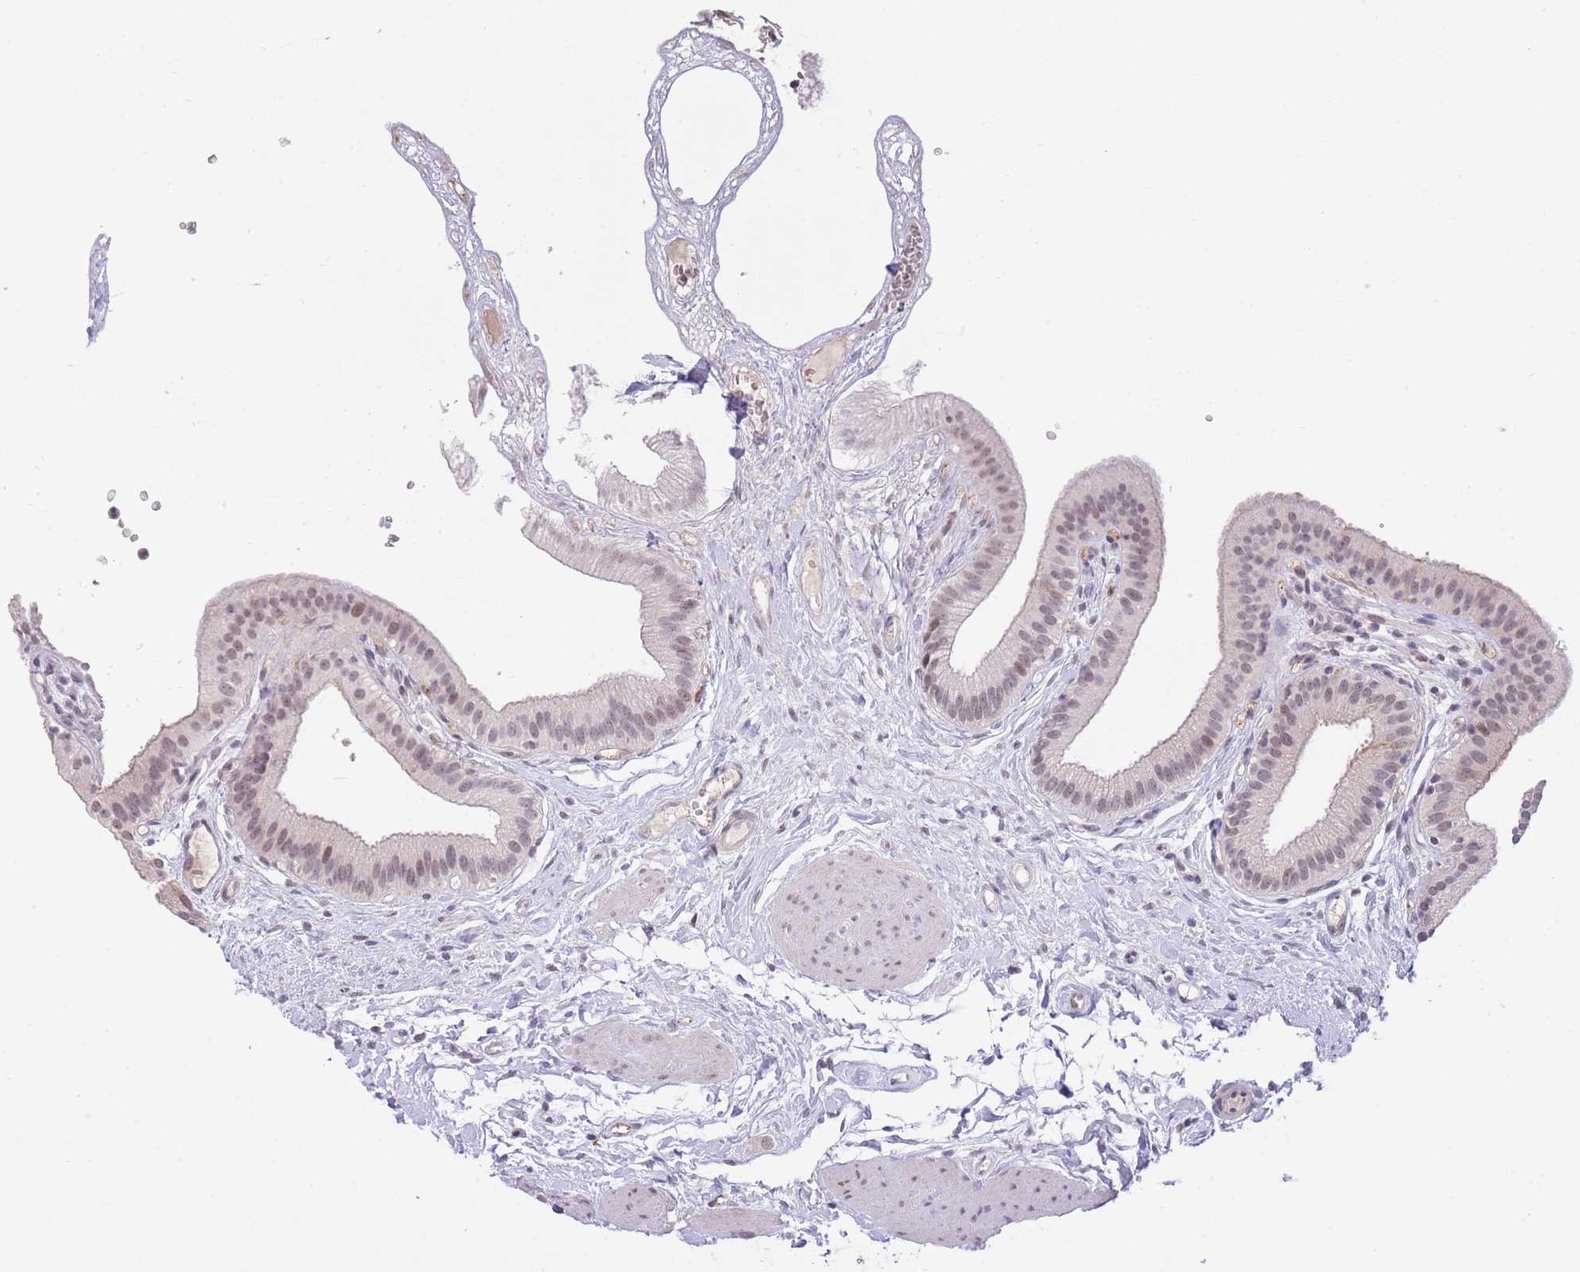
{"staining": {"intensity": "moderate", "quantity": "25%-75%", "location": "cytoplasmic/membranous,nuclear"}, "tissue": "gallbladder", "cell_type": "Glandular cells", "image_type": "normal", "snomed": [{"axis": "morphology", "description": "Normal tissue, NOS"}, {"axis": "topography", "description": "Gallbladder"}], "caption": "Immunohistochemical staining of normal gallbladder reveals moderate cytoplasmic/membranous,nuclear protein positivity in about 25%-75% of glandular cells.", "gene": "RFX1", "patient": {"sex": "female", "age": 54}}